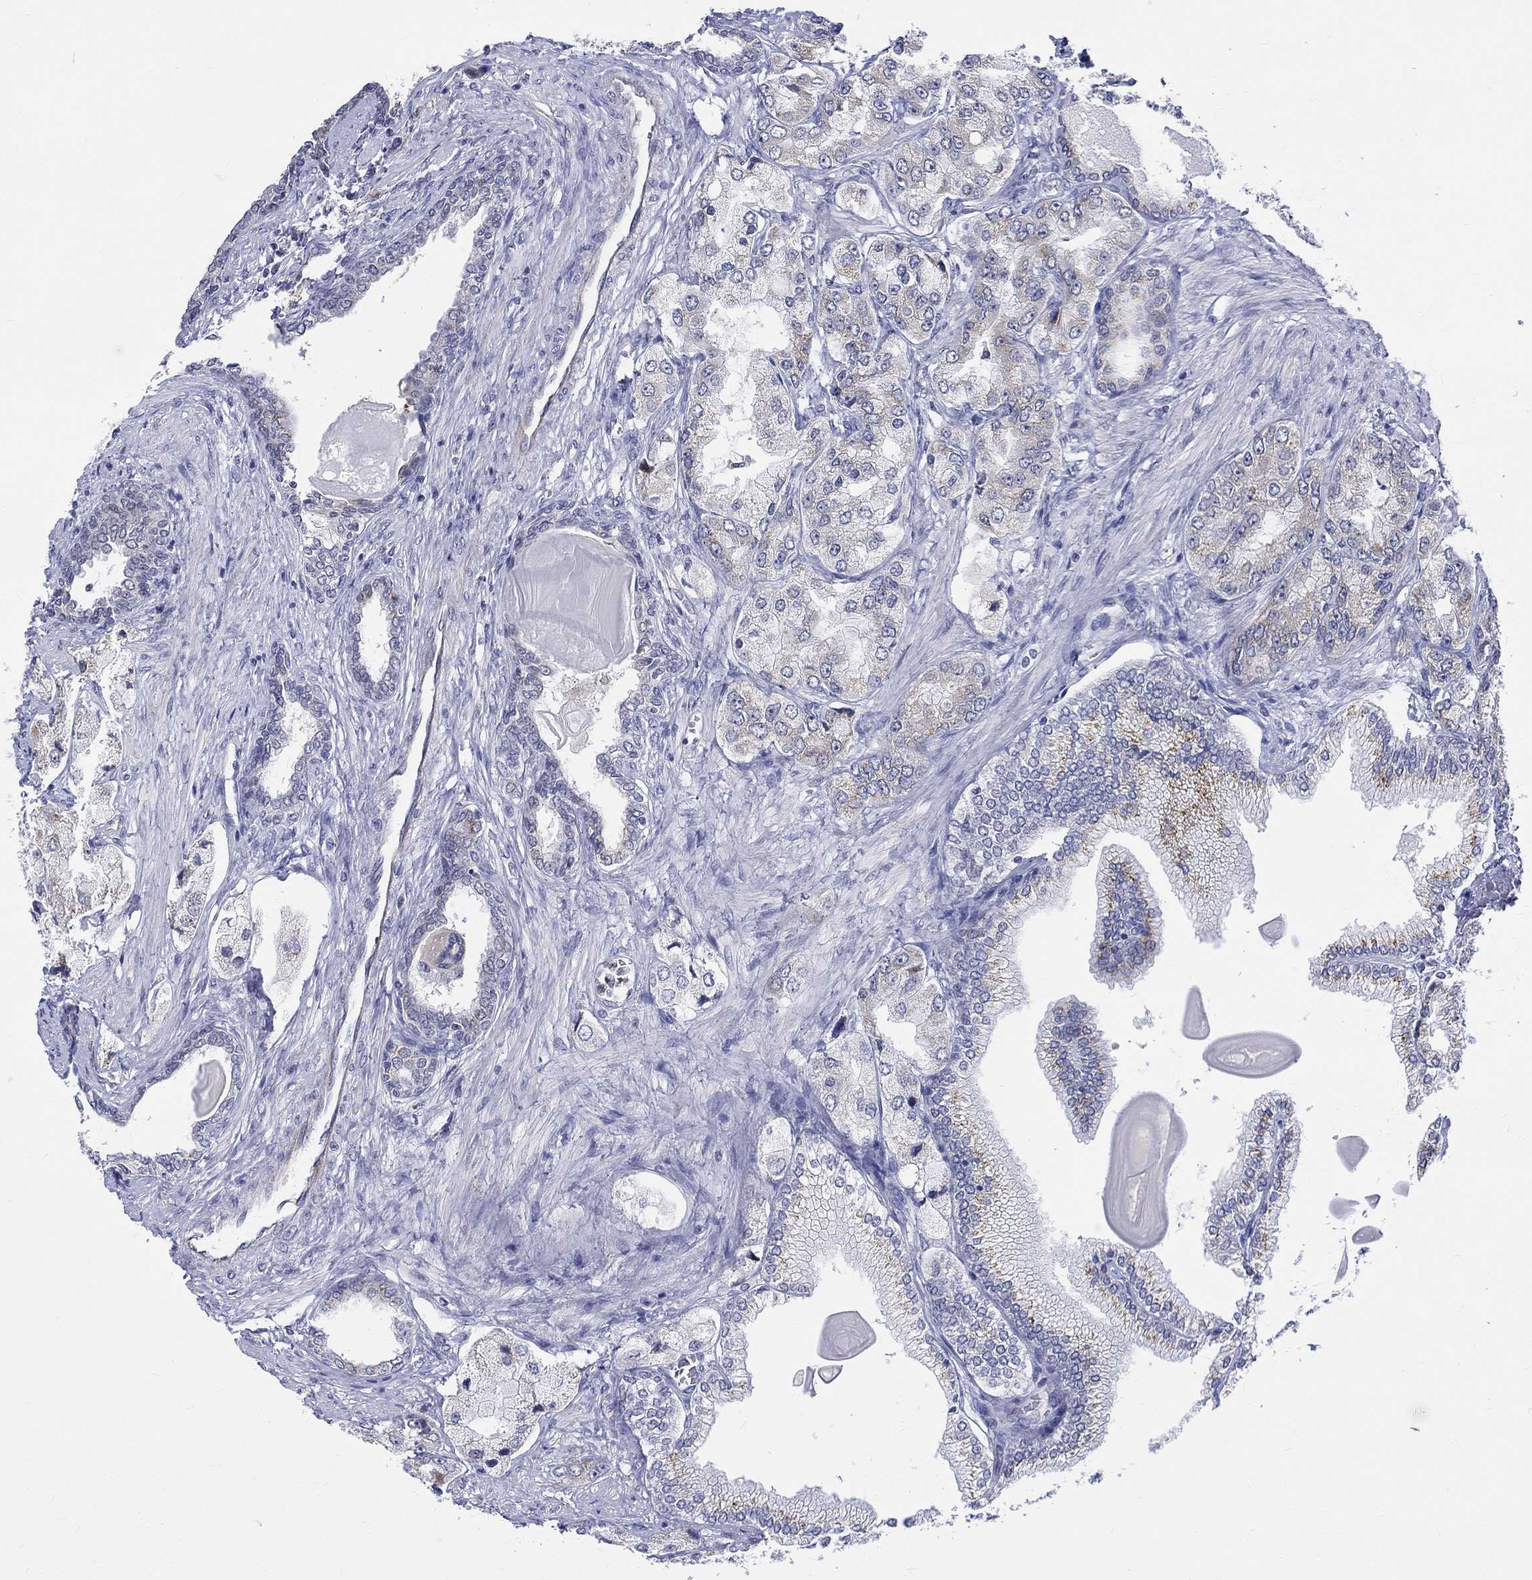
{"staining": {"intensity": "moderate", "quantity": "<25%", "location": "cytoplasmic/membranous,nuclear"}, "tissue": "prostate cancer", "cell_type": "Tumor cells", "image_type": "cancer", "snomed": [{"axis": "morphology", "description": "Adenocarcinoma, Low grade"}, {"axis": "topography", "description": "Prostate"}], "caption": "Moderate cytoplasmic/membranous and nuclear positivity for a protein is seen in about <25% of tumor cells of prostate low-grade adenocarcinoma using IHC.", "gene": "ST6GALNAC1", "patient": {"sex": "male", "age": 69}}